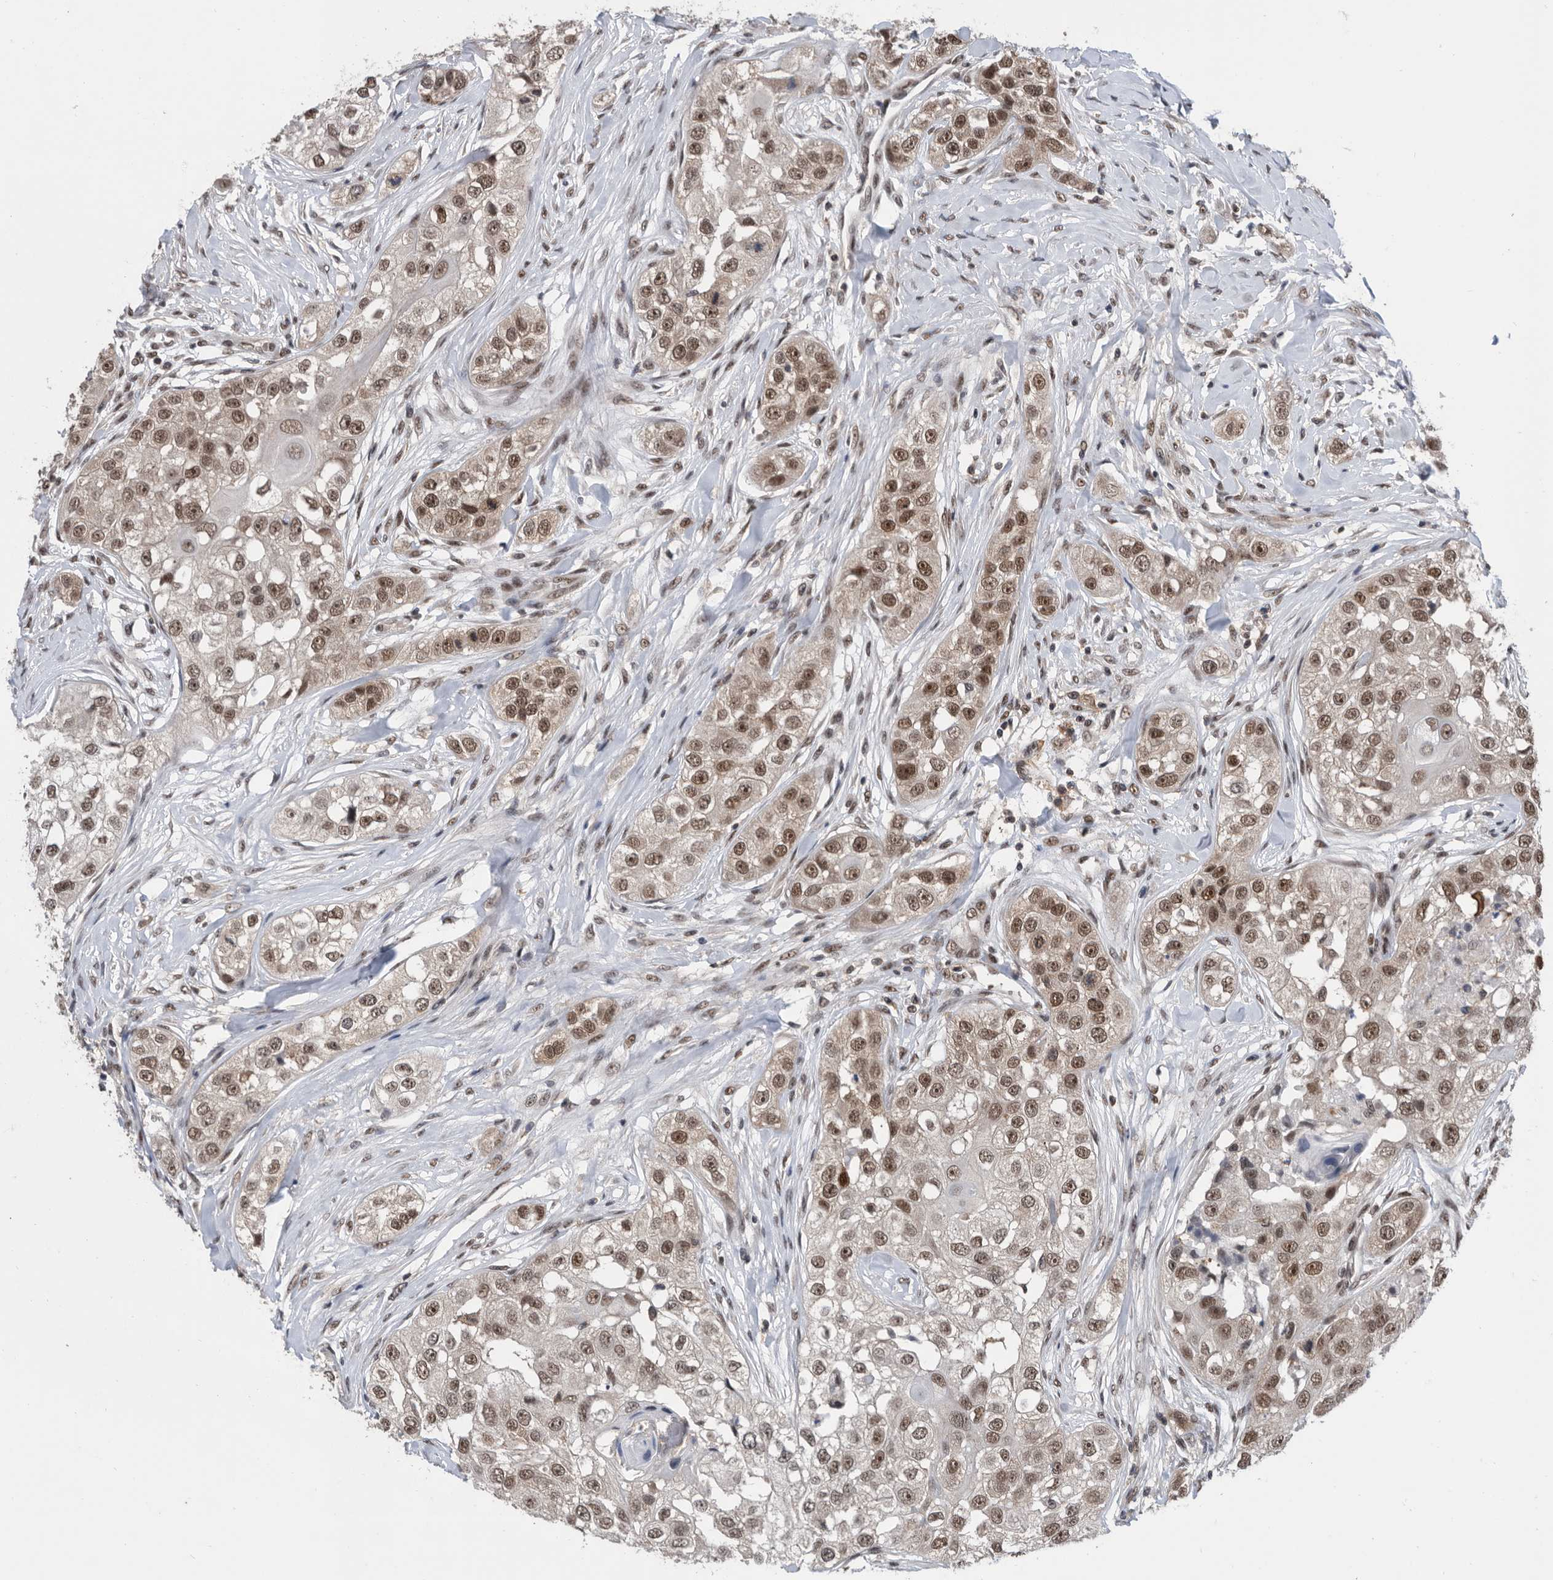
{"staining": {"intensity": "moderate", "quantity": ">75%", "location": "cytoplasmic/membranous,nuclear"}, "tissue": "head and neck cancer", "cell_type": "Tumor cells", "image_type": "cancer", "snomed": [{"axis": "morphology", "description": "Normal tissue, NOS"}, {"axis": "morphology", "description": "Squamous cell carcinoma, NOS"}, {"axis": "topography", "description": "Skeletal muscle"}, {"axis": "topography", "description": "Head-Neck"}], "caption": "This histopathology image exhibits immunohistochemistry staining of human head and neck cancer (squamous cell carcinoma), with medium moderate cytoplasmic/membranous and nuclear expression in about >75% of tumor cells.", "gene": "ZNF260", "patient": {"sex": "male", "age": 51}}